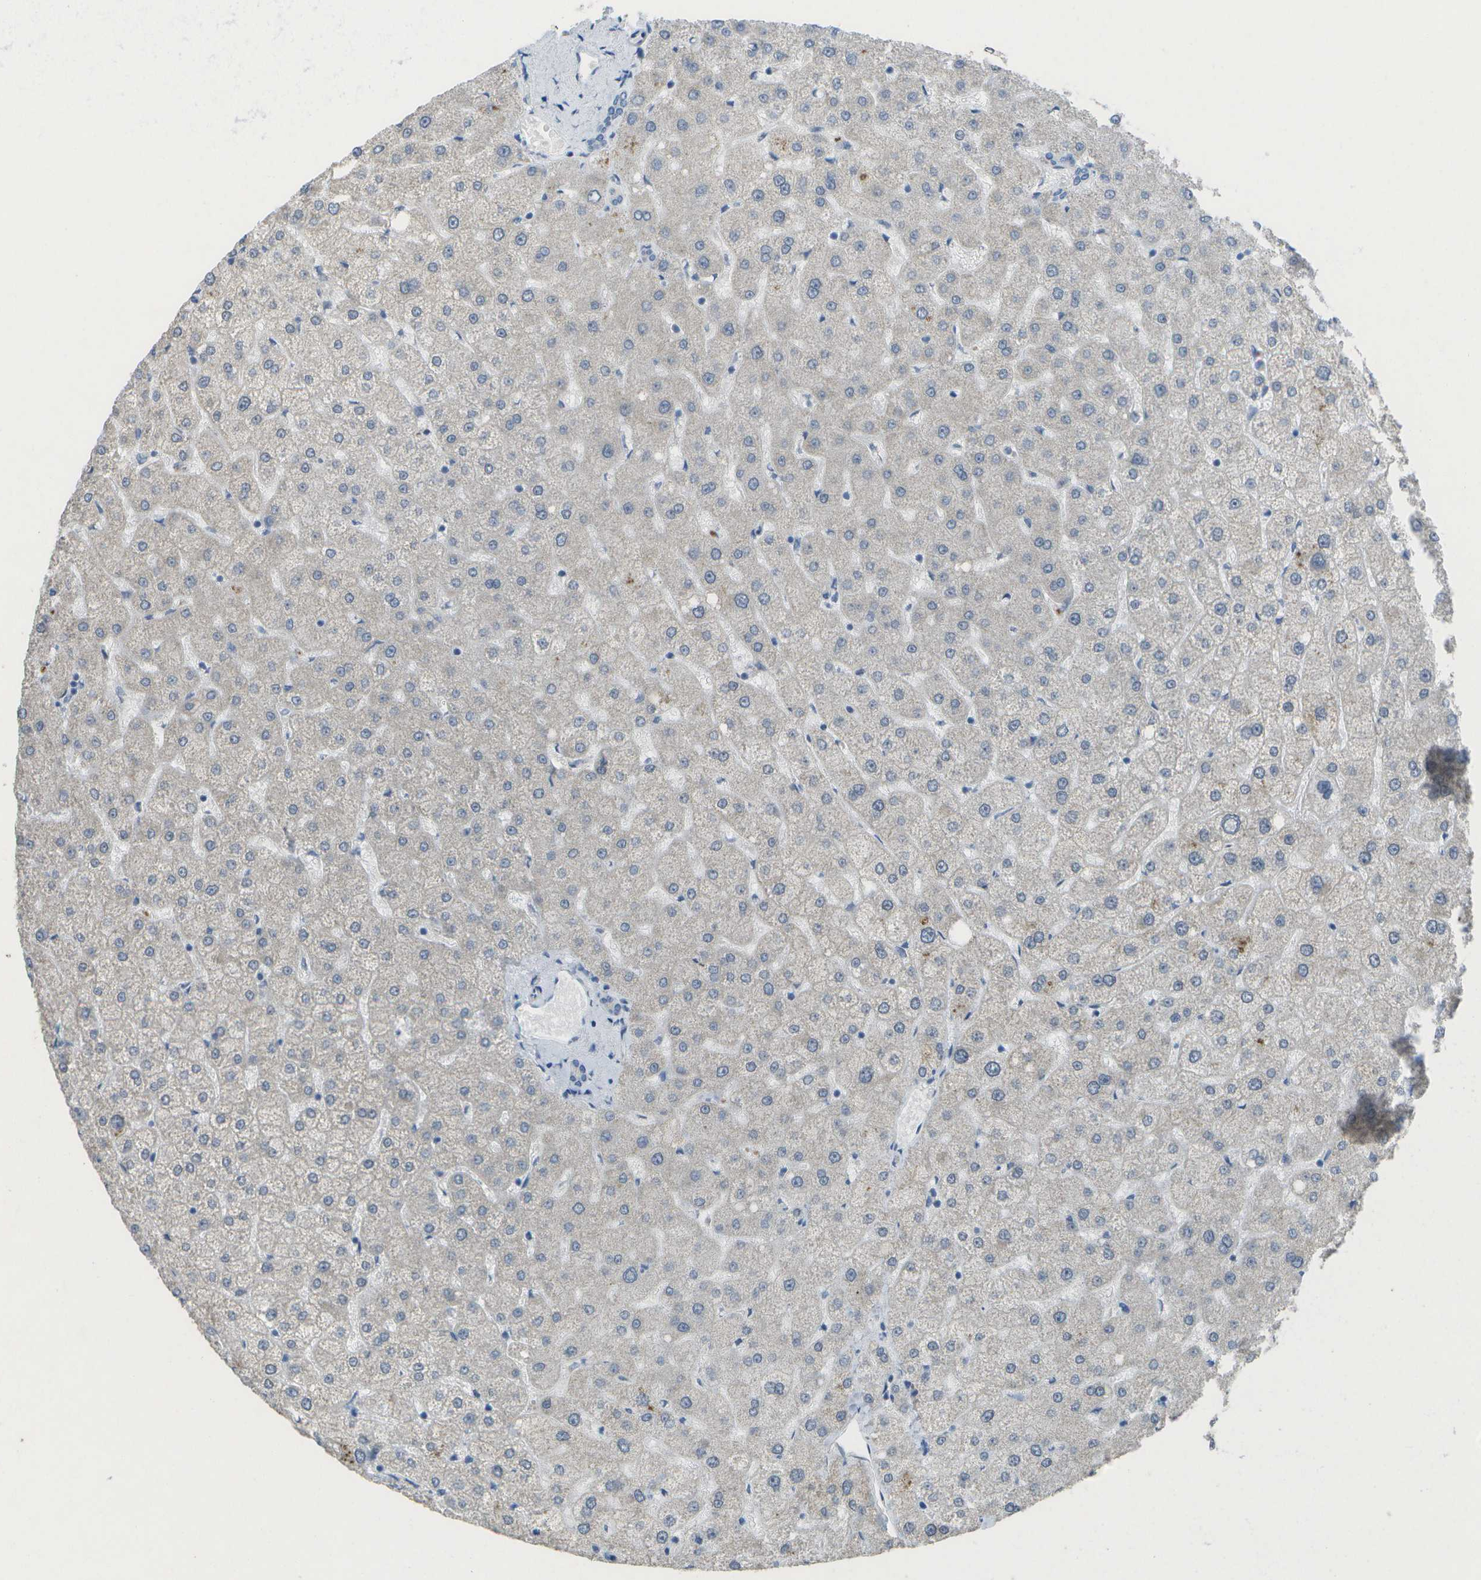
{"staining": {"intensity": "negative", "quantity": "none", "location": "none"}, "tissue": "liver", "cell_type": "Cholangiocytes", "image_type": "normal", "snomed": [{"axis": "morphology", "description": "Normal tissue, NOS"}, {"axis": "topography", "description": "Liver"}], "caption": "Immunohistochemistry image of normal liver: human liver stained with DAB demonstrates no significant protein staining in cholangiocytes.", "gene": "TMEM223", "patient": {"sex": "male", "age": 73}}